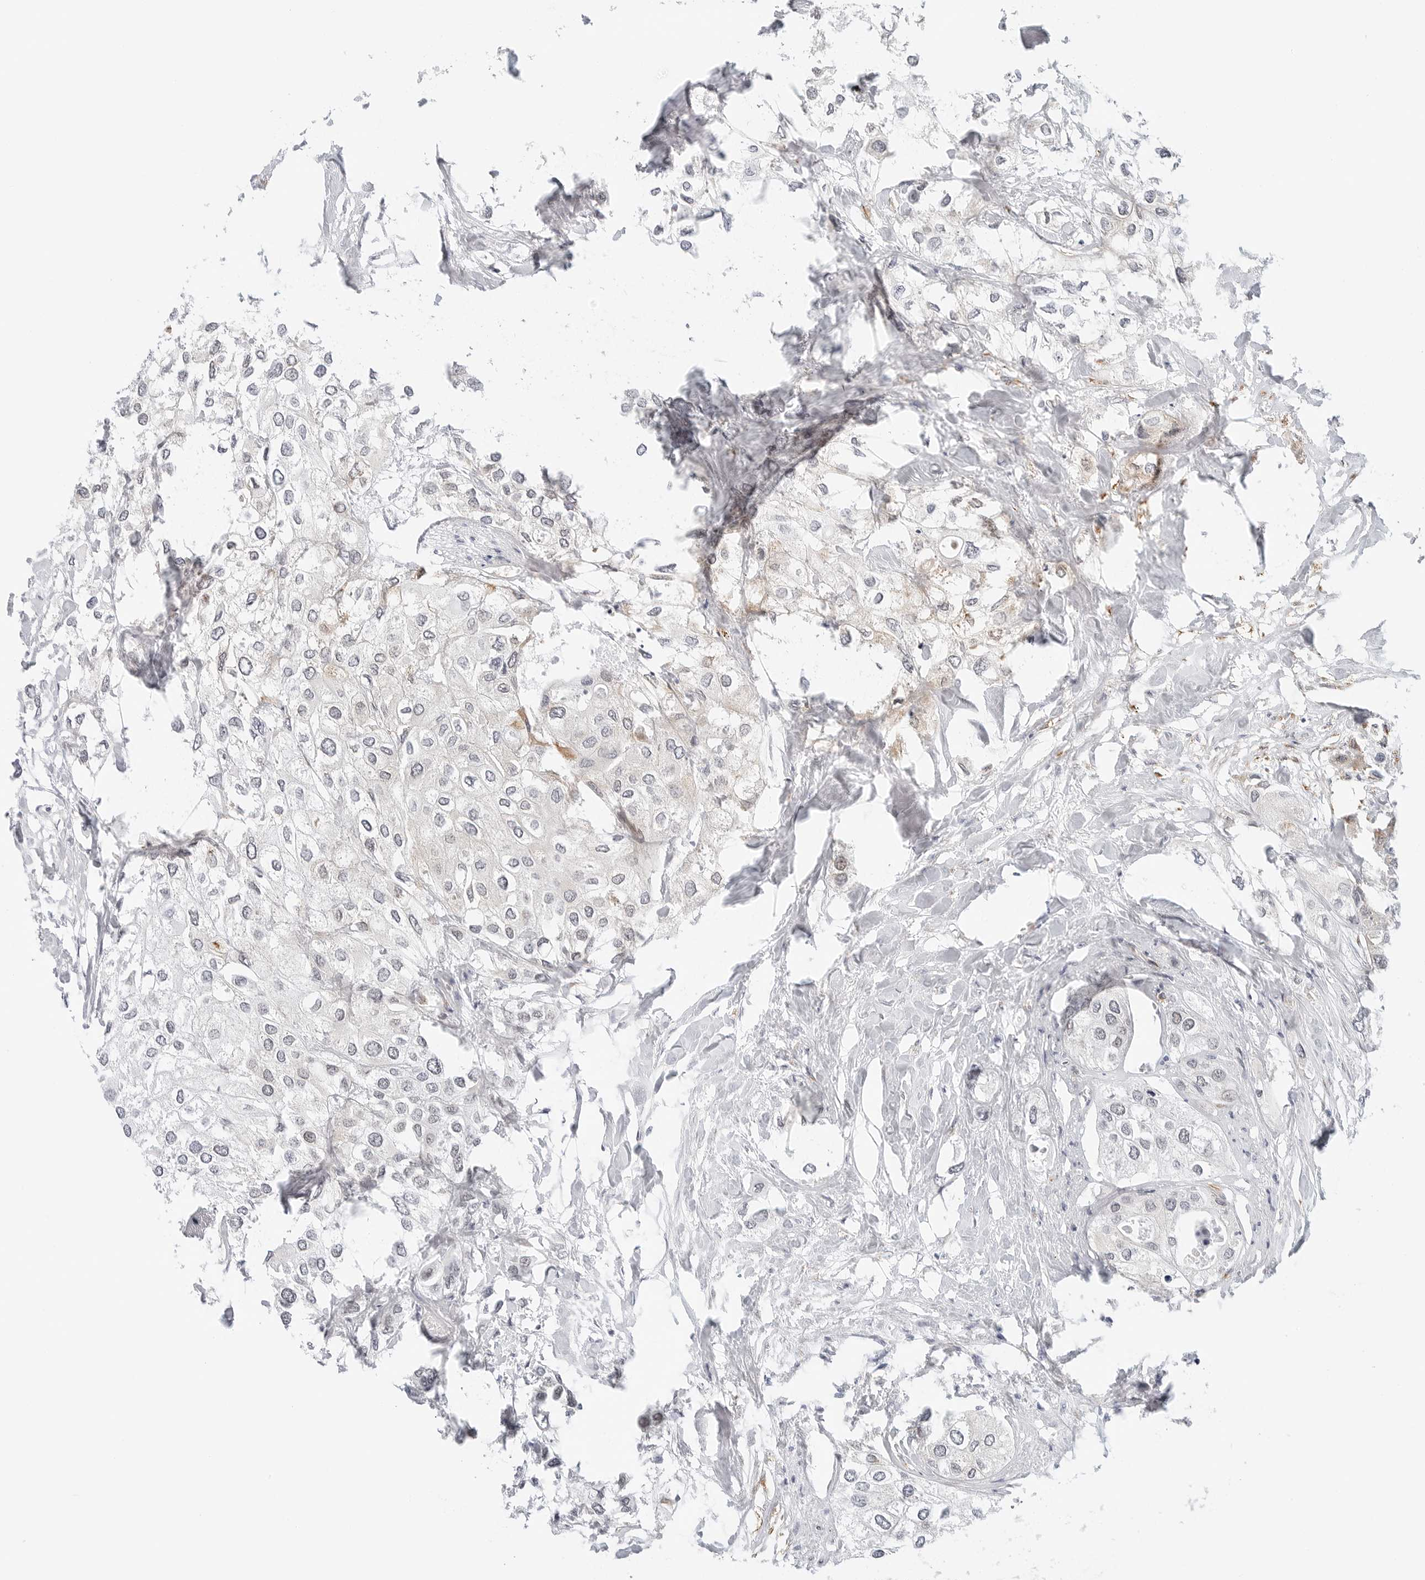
{"staining": {"intensity": "negative", "quantity": "none", "location": "none"}, "tissue": "urothelial cancer", "cell_type": "Tumor cells", "image_type": "cancer", "snomed": [{"axis": "morphology", "description": "Urothelial carcinoma, High grade"}, {"axis": "topography", "description": "Urinary bladder"}], "caption": "This is an IHC micrograph of urothelial carcinoma (high-grade). There is no positivity in tumor cells.", "gene": "TSEN2", "patient": {"sex": "male", "age": 64}}